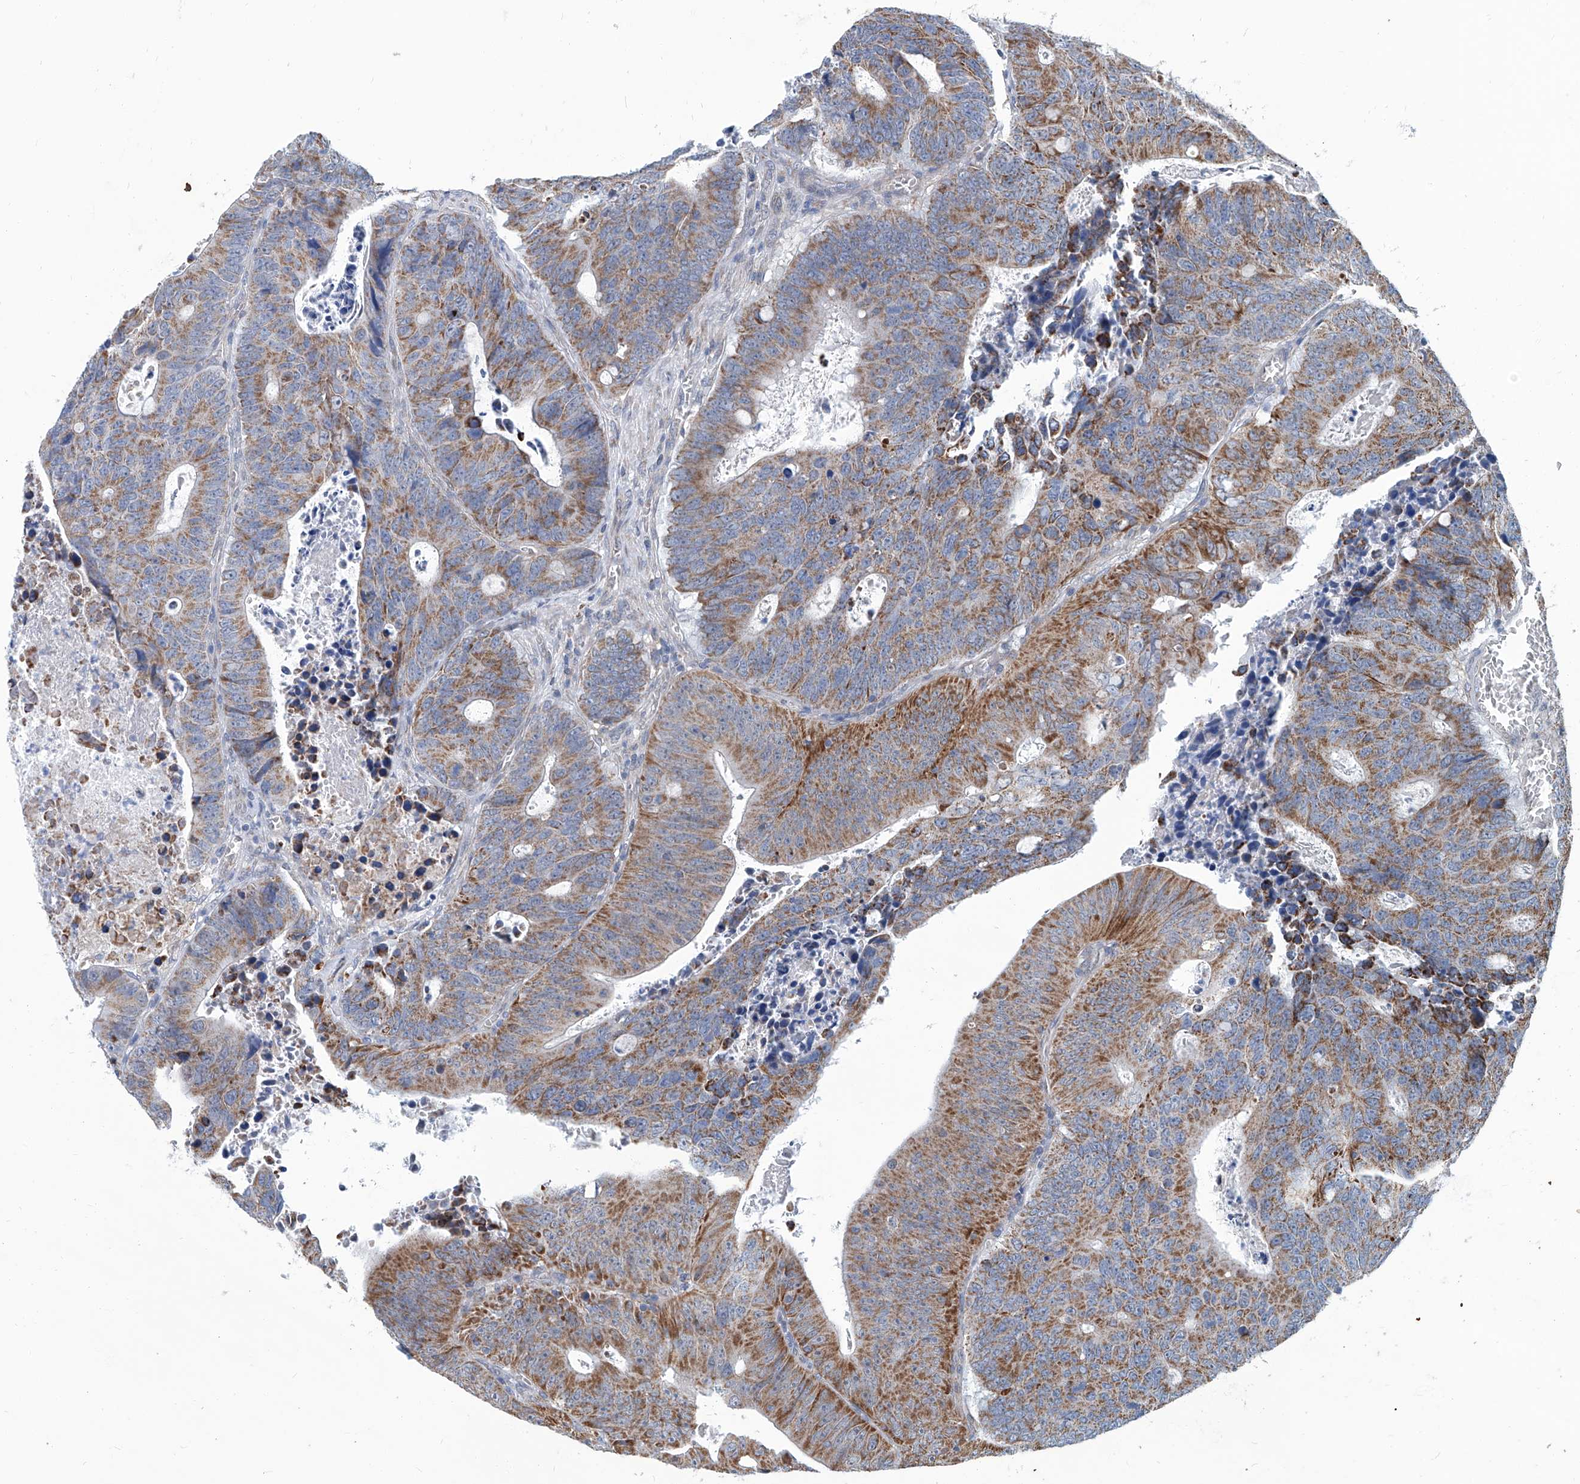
{"staining": {"intensity": "moderate", "quantity": ">75%", "location": "cytoplasmic/membranous"}, "tissue": "colorectal cancer", "cell_type": "Tumor cells", "image_type": "cancer", "snomed": [{"axis": "morphology", "description": "Adenocarcinoma, NOS"}, {"axis": "topography", "description": "Colon"}], "caption": "Colorectal cancer stained with IHC reveals moderate cytoplasmic/membranous staining in about >75% of tumor cells.", "gene": "USP48", "patient": {"sex": "male", "age": 87}}